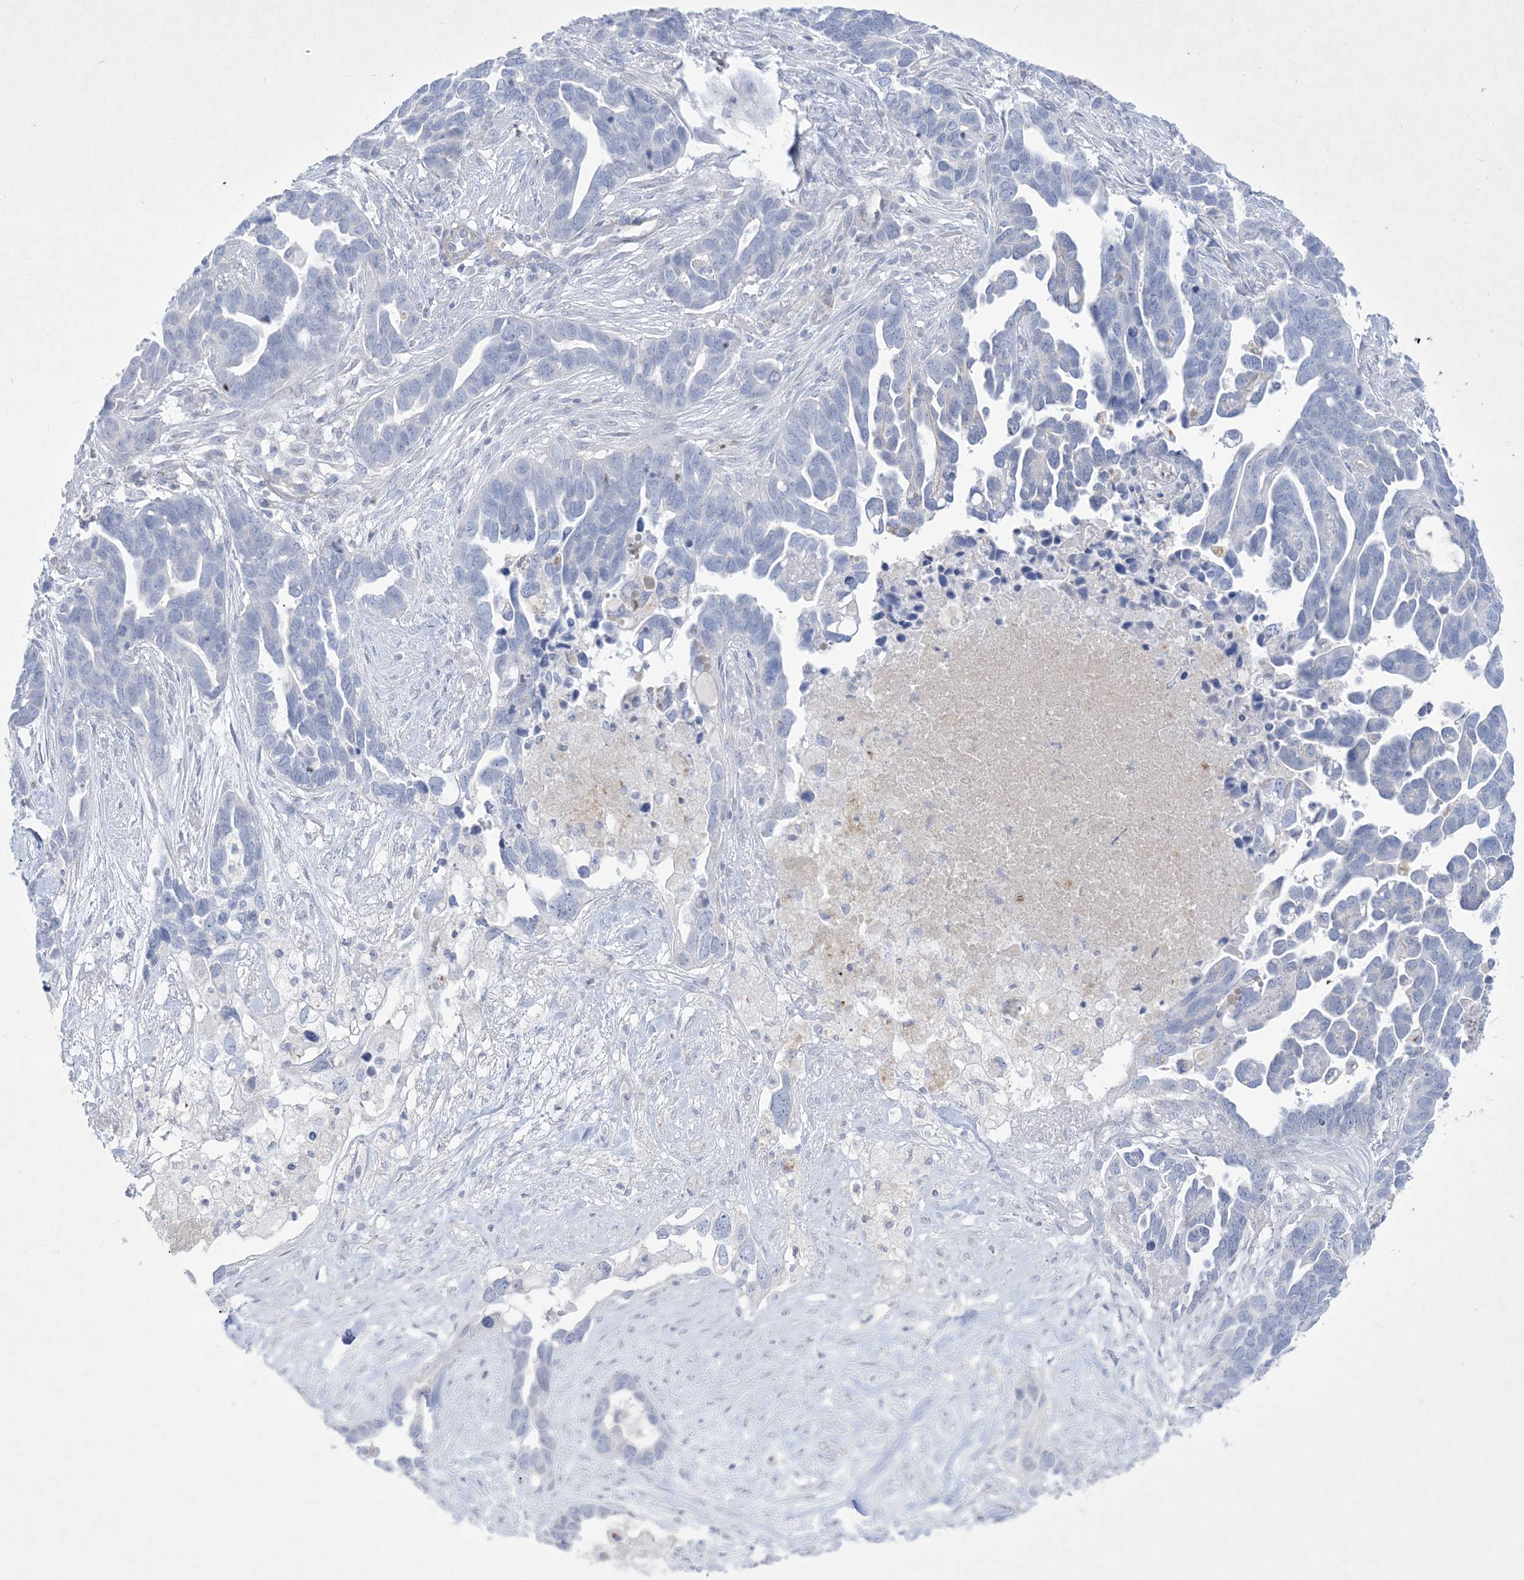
{"staining": {"intensity": "negative", "quantity": "none", "location": "none"}, "tissue": "ovarian cancer", "cell_type": "Tumor cells", "image_type": "cancer", "snomed": [{"axis": "morphology", "description": "Cystadenocarcinoma, serous, NOS"}, {"axis": "topography", "description": "Ovary"}], "caption": "The photomicrograph demonstrates no significant staining in tumor cells of serous cystadenocarcinoma (ovarian).", "gene": "B3GNT7", "patient": {"sex": "female", "age": 54}}